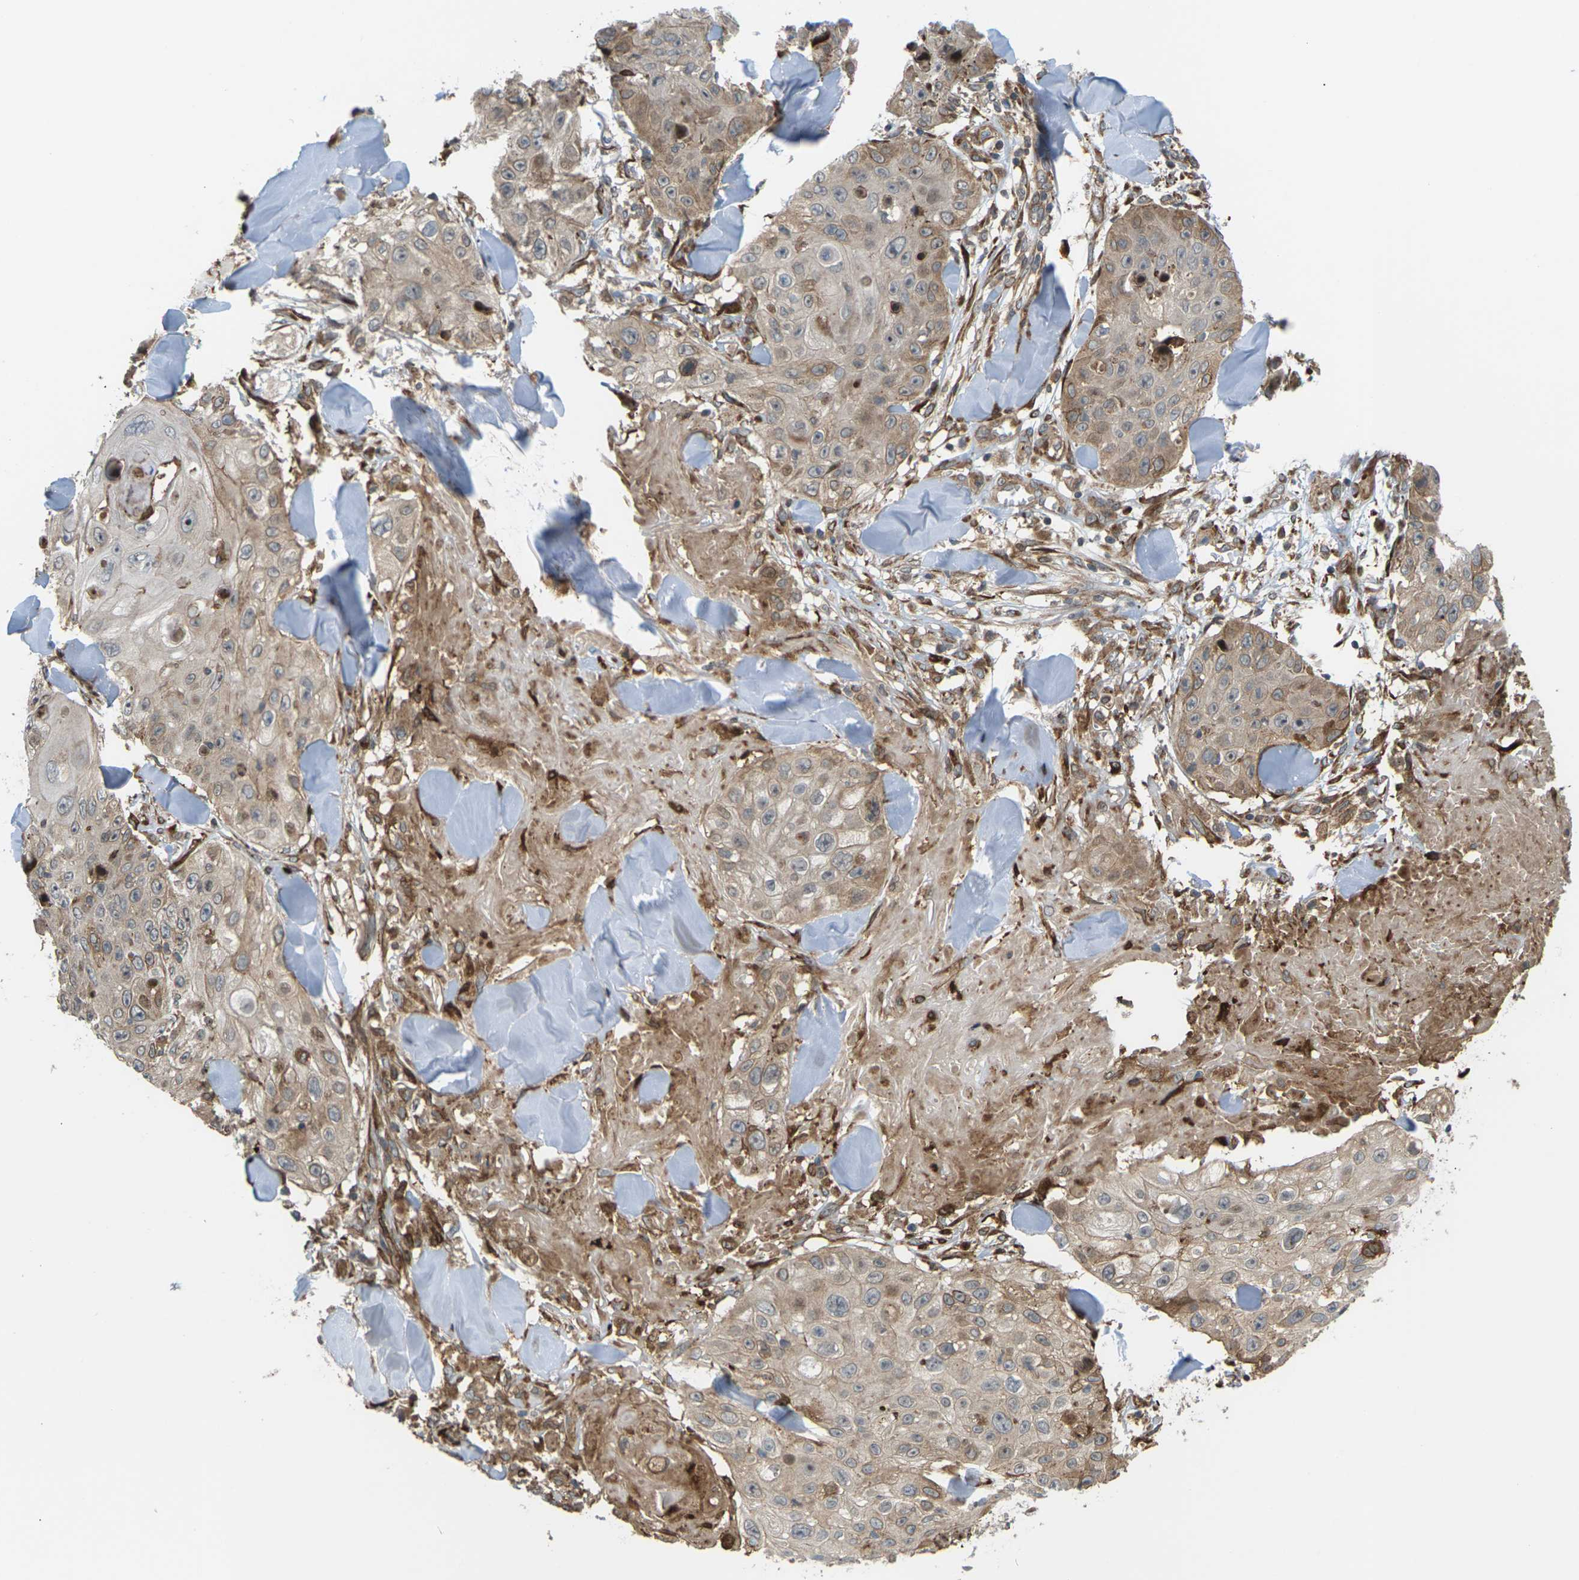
{"staining": {"intensity": "moderate", "quantity": "25%-75%", "location": "cytoplasmic/membranous"}, "tissue": "skin cancer", "cell_type": "Tumor cells", "image_type": "cancer", "snomed": [{"axis": "morphology", "description": "Squamous cell carcinoma, NOS"}, {"axis": "topography", "description": "Skin"}], "caption": "This is a histology image of immunohistochemistry (IHC) staining of skin squamous cell carcinoma, which shows moderate positivity in the cytoplasmic/membranous of tumor cells.", "gene": "ROBO1", "patient": {"sex": "male", "age": 86}}